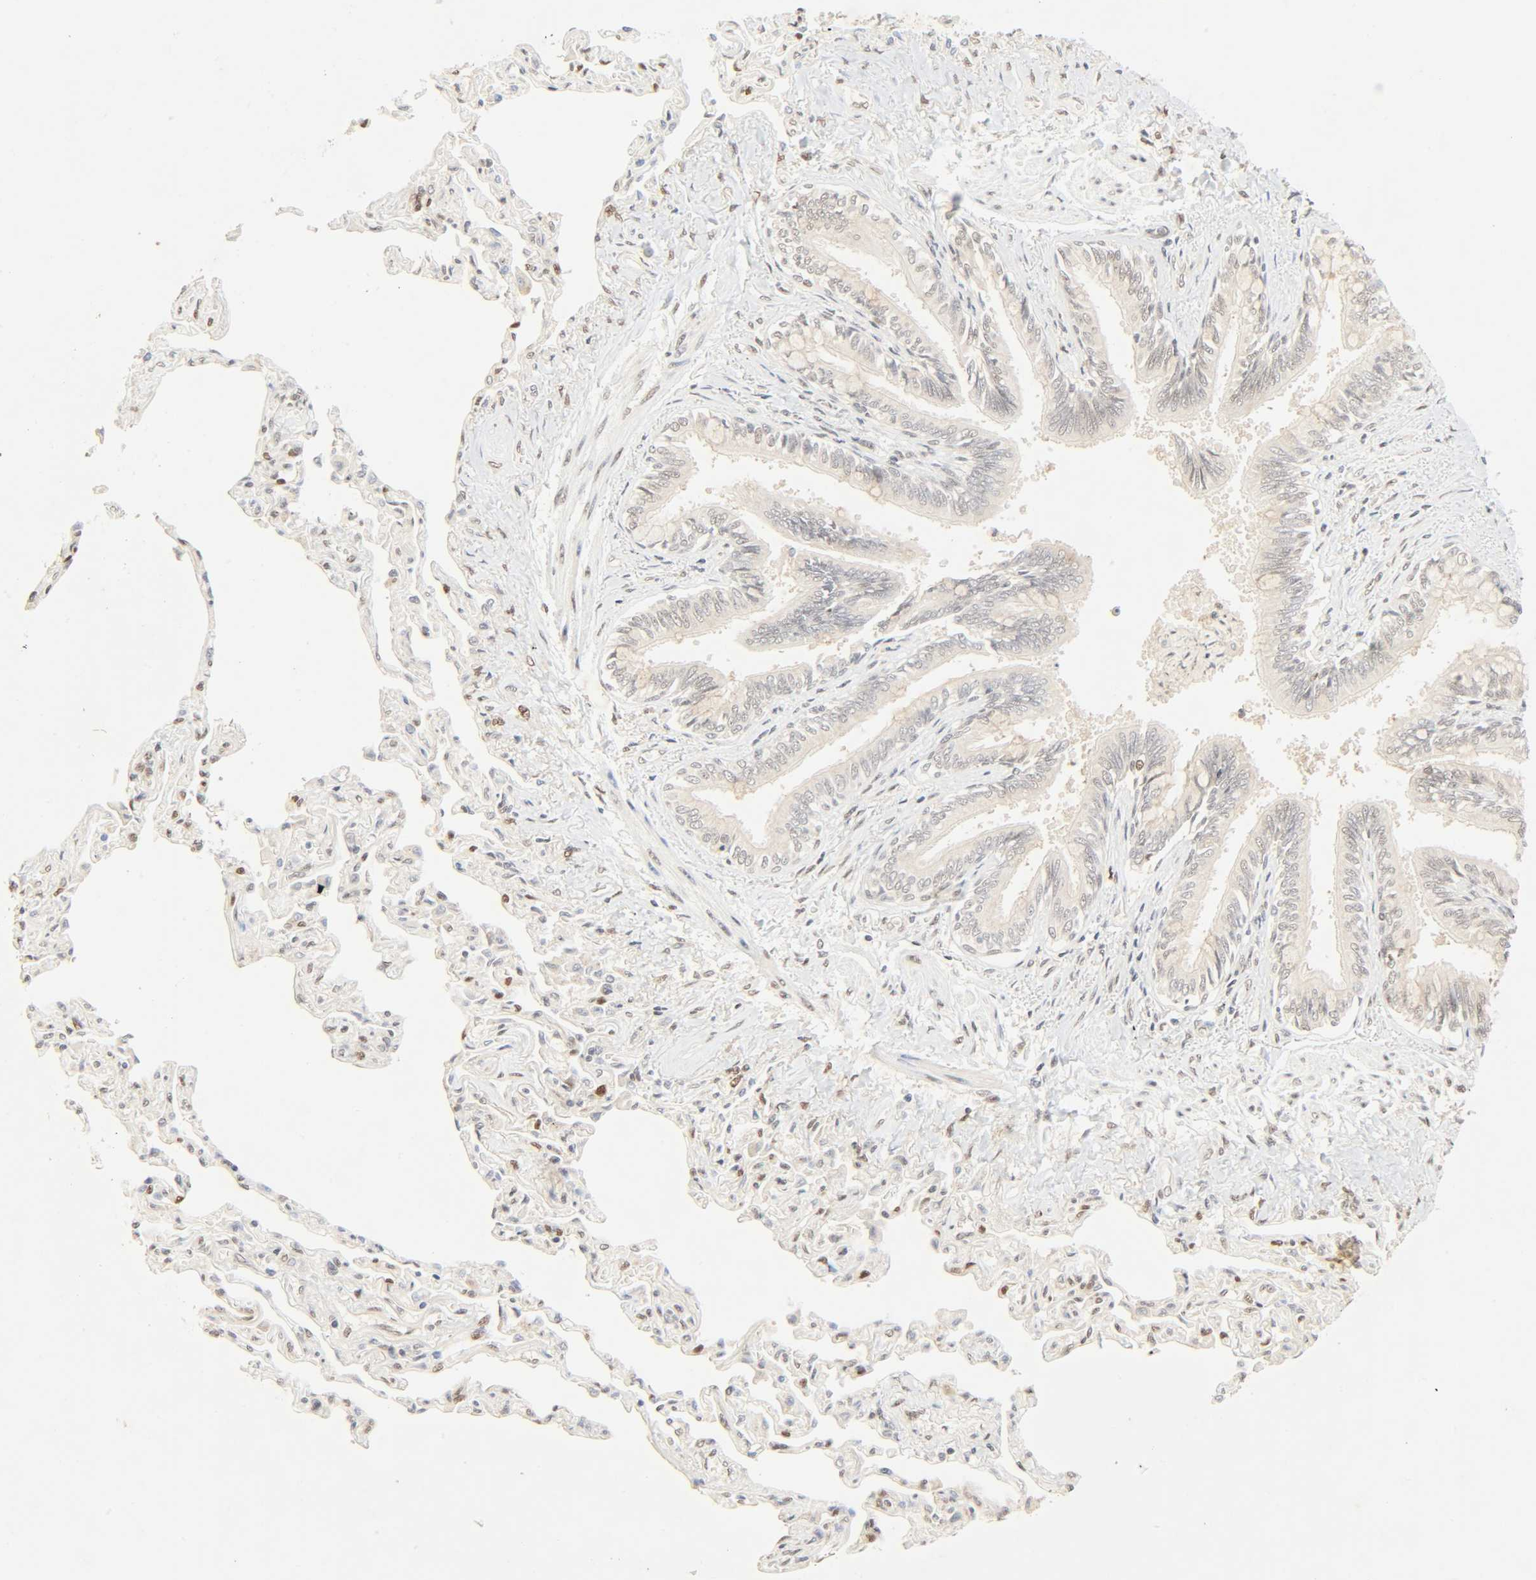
{"staining": {"intensity": "moderate", "quantity": ">75%", "location": "nuclear"}, "tissue": "bronchus", "cell_type": "Respiratory epithelial cells", "image_type": "normal", "snomed": [{"axis": "morphology", "description": "Normal tissue, NOS"}, {"axis": "topography", "description": "Lung"}], "caption": "The histopathology image displays a brown stain indicating the presence of a protein in the nuclear of respiratory epithelial cells in bronchus.", "gene": "UBC", "patient": {"sex": "male", "age": 64}}